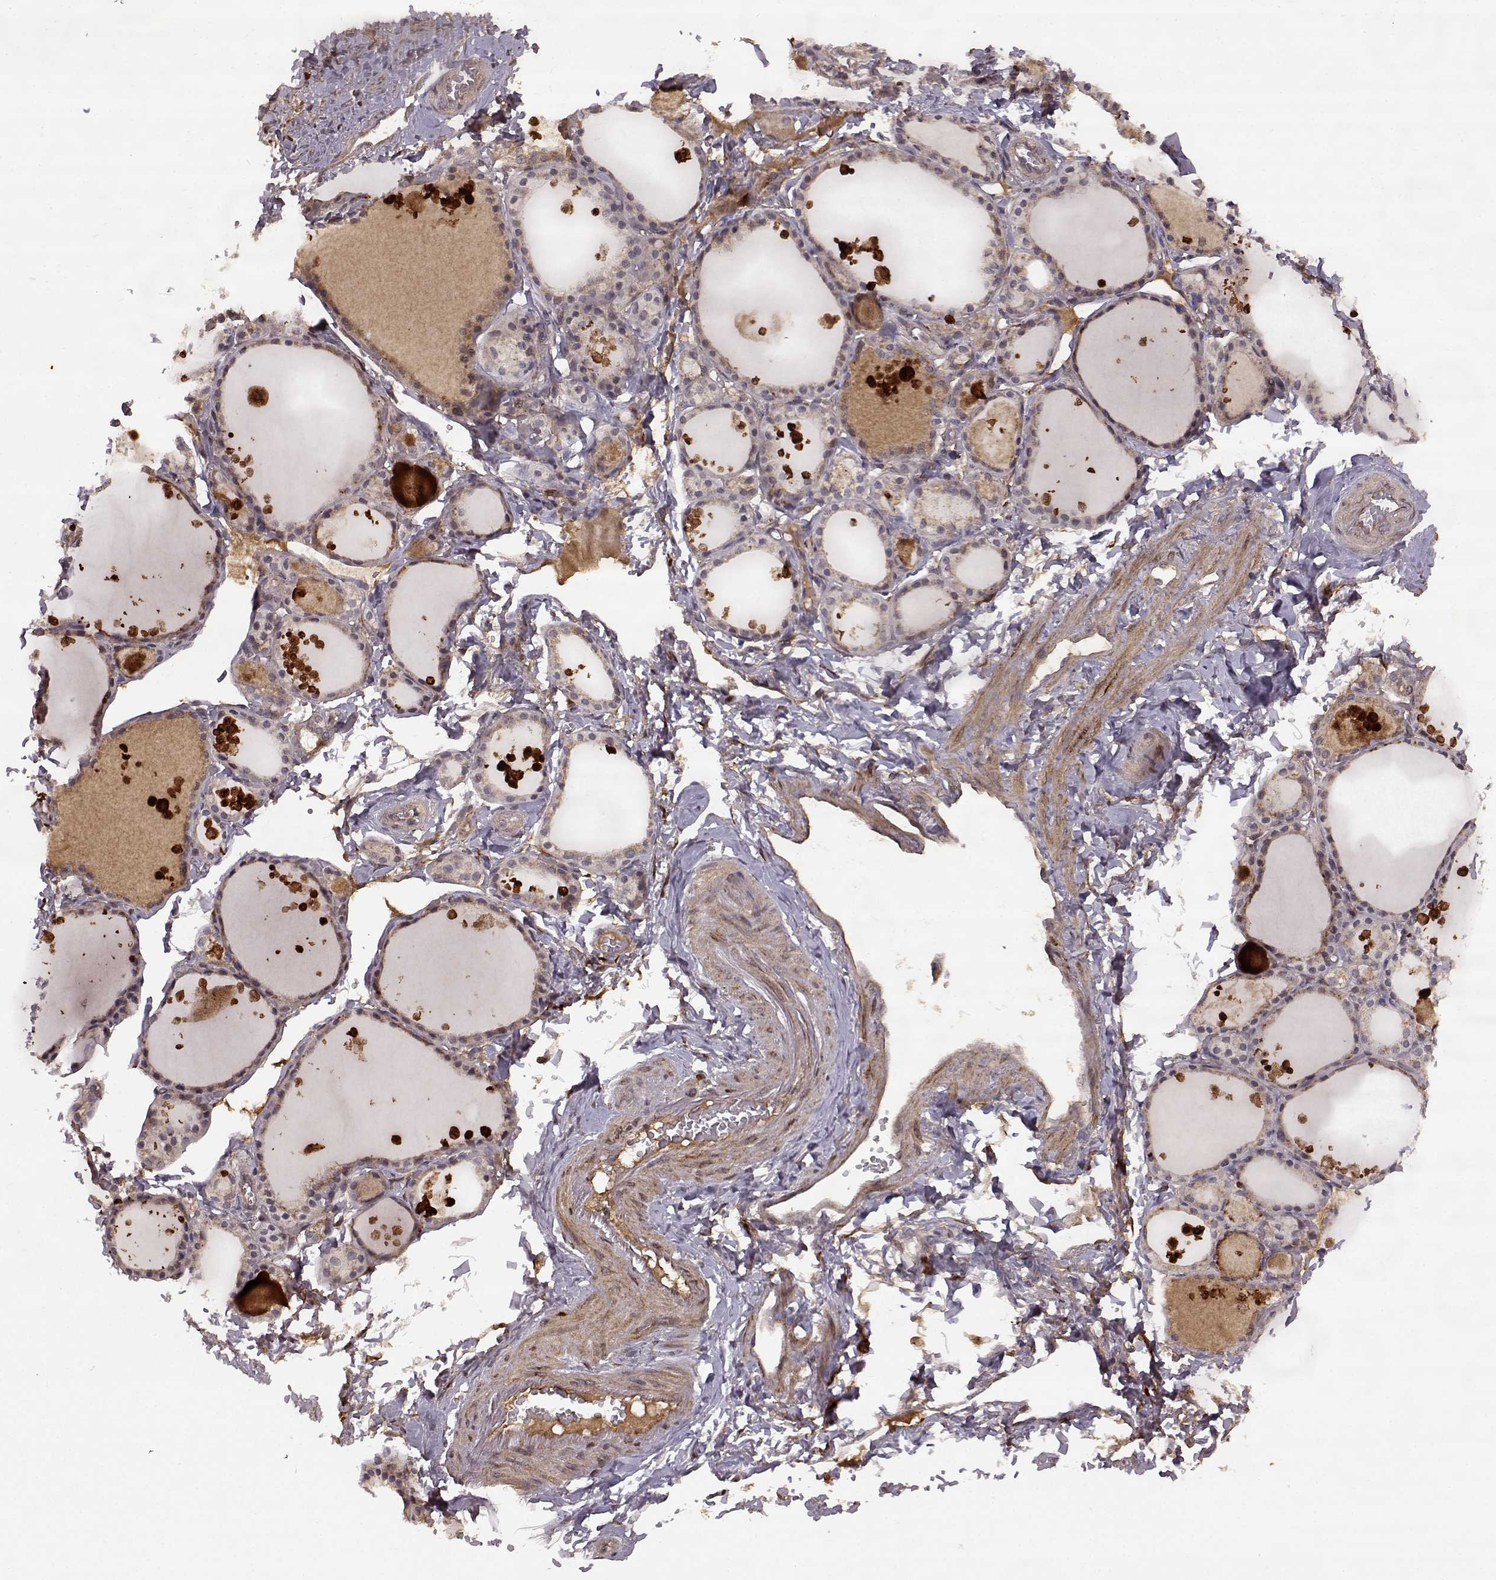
{"staining": {"intensity": "weak", "quantity": "25%-75%", "location": "cytoplasmic/membranous"}, "tissue": "thyroid gland", "cell_type": "Glandular cells", "image_type": "normal", "snomed": [{"axis": "morphology", "description": "Normal tissue, NOS"}, {"axis": "topography", "description": "Thyroid gland"}], "caption": "Immunohistochemistry (IHC) photomicrograph of benign thyroid gland stained for a protein (brown), which shows low levels of weak cytoplasmic/membranous expression in approximately 25%-75% of glandular cells.", "gene": "FSTL1", "patient": {"sex": "male", "age": 68}}